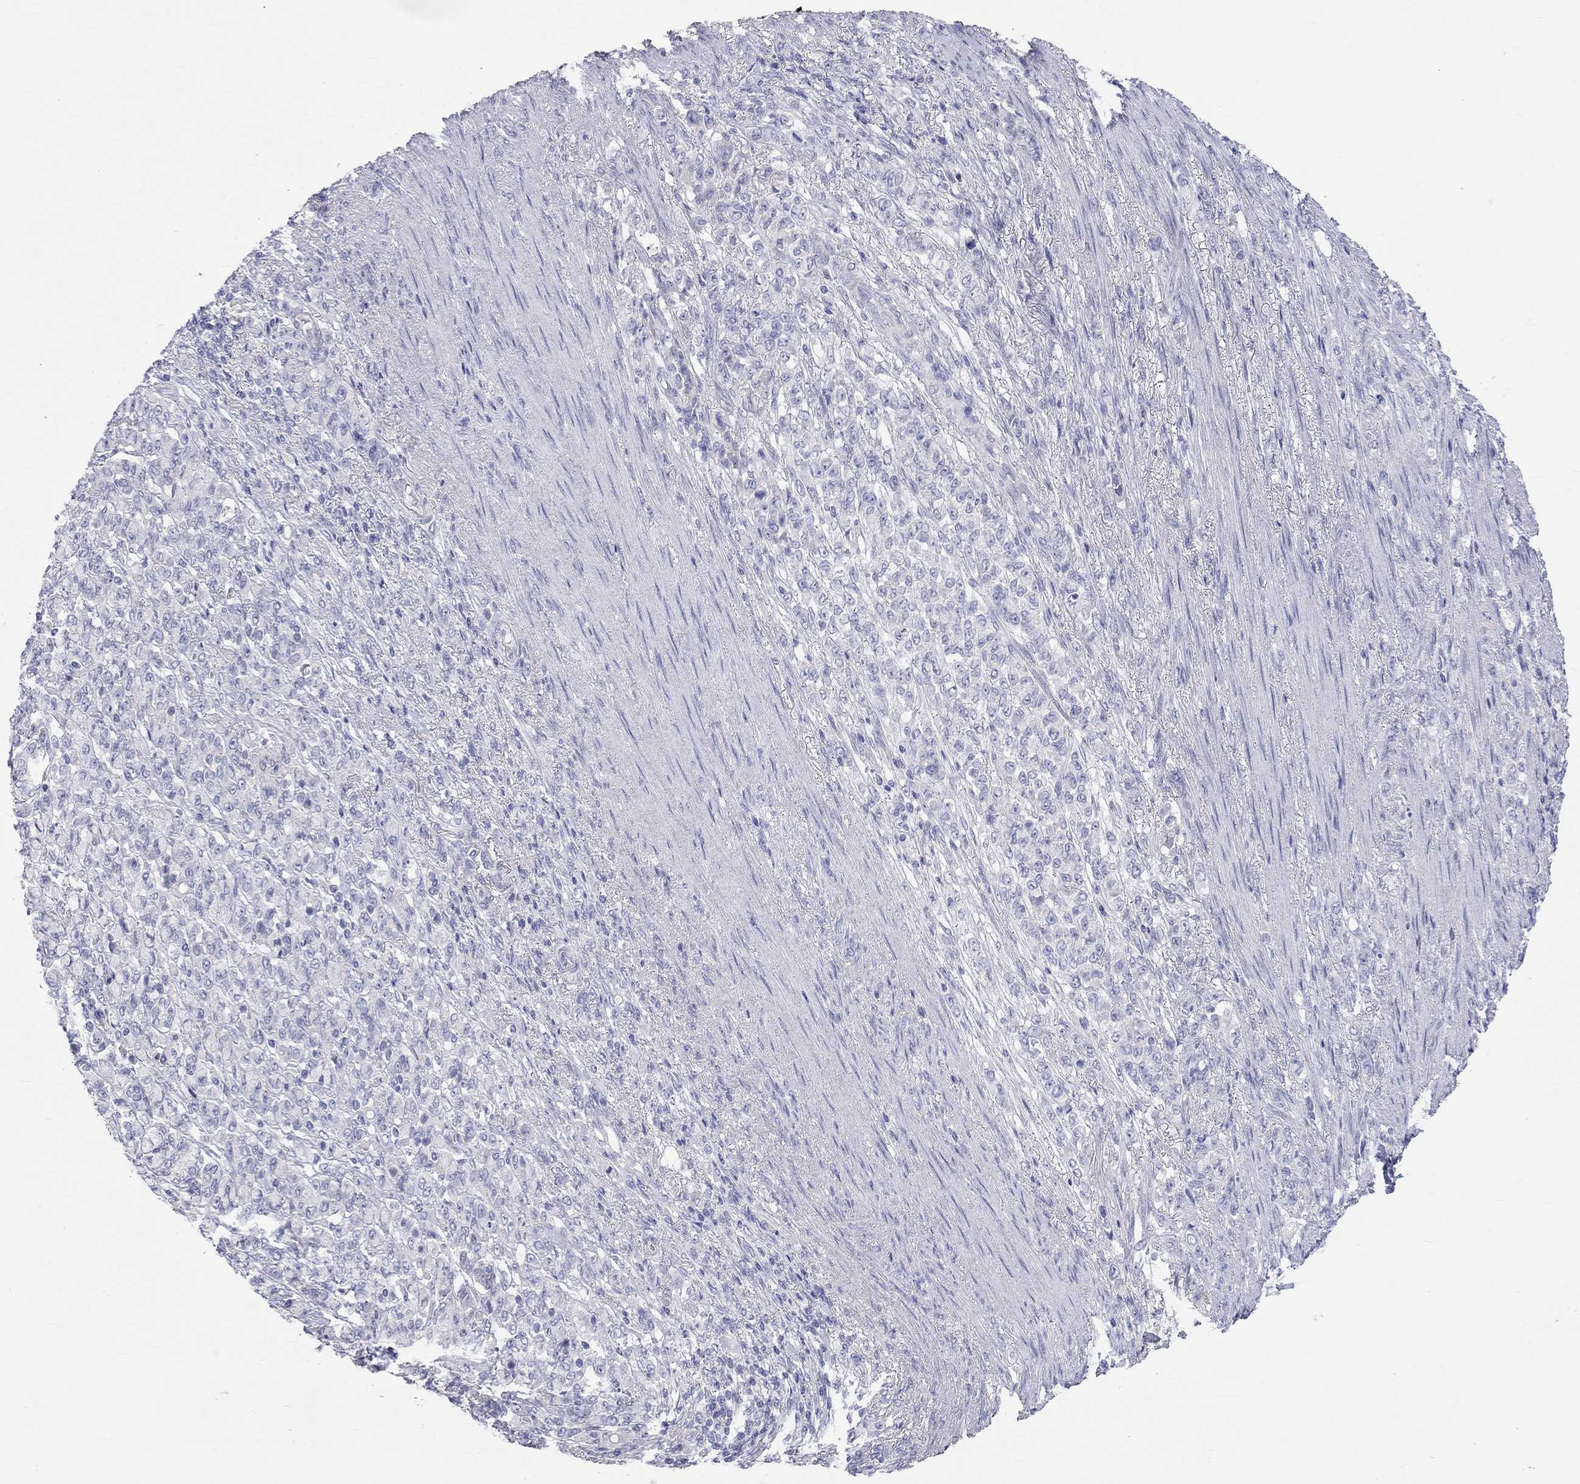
{"staining": {"intensity": "negative", "quantity": "none", "location": "none"}, "tissue": "stomach cancer", "cell_type": "Tumor cells", "image_type": "cancer", "snomed": [{"axis": "morphology", "description": "Normal tissue, NOS"}, {"axis": "morphology", "description": "Adenocarcinoma, NOS"}, {"axis": "topography", "description": "Stomach"}], "caption": "This is a micrograph of IHC staining of stomach cancer (adenocarcinoma), which shows no staining in tumor cells.", "gene": "ST7L", "patient": {"sex": "female", "age": 79}}